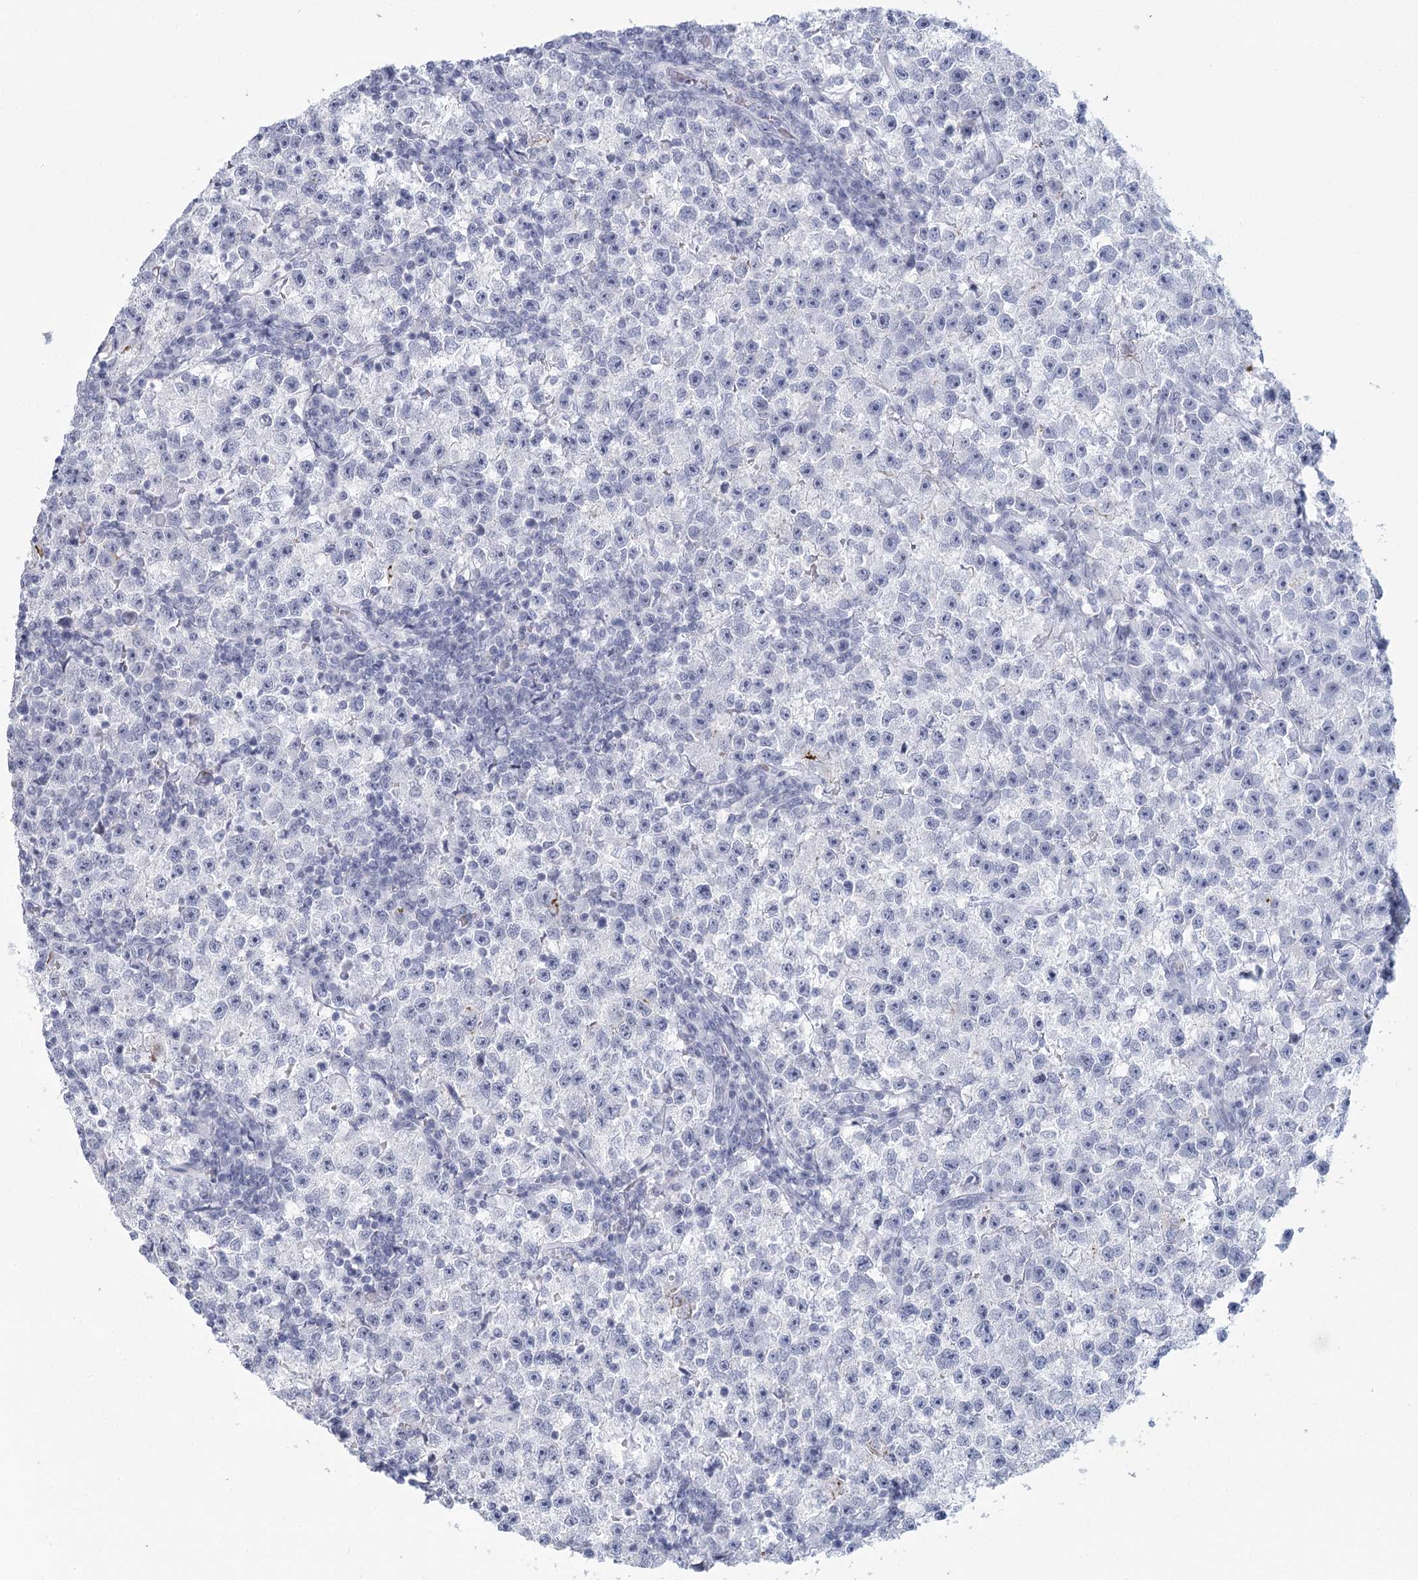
{"staining": {"intensity": "negative", "quantity": "none", "location": "none"}, "tissue": "testis cancer", "cell_type": "Tumor cells", "image_type": "cancer", "snomed": [{"axis": "morphology", "description": "Seminoma, NOS"}, {"axis": "topography", "description": "Testis"}], "caption": "Immunohistochemistry (IHC) micrograph of neoplastic tissue: testis cancer stained with DAB (3,3'-diaminobenzidine) exhibits no significant protein expression in tumor cells.", "gene": "WNT8B", "patient": {"sex": "male", "age": 22}}